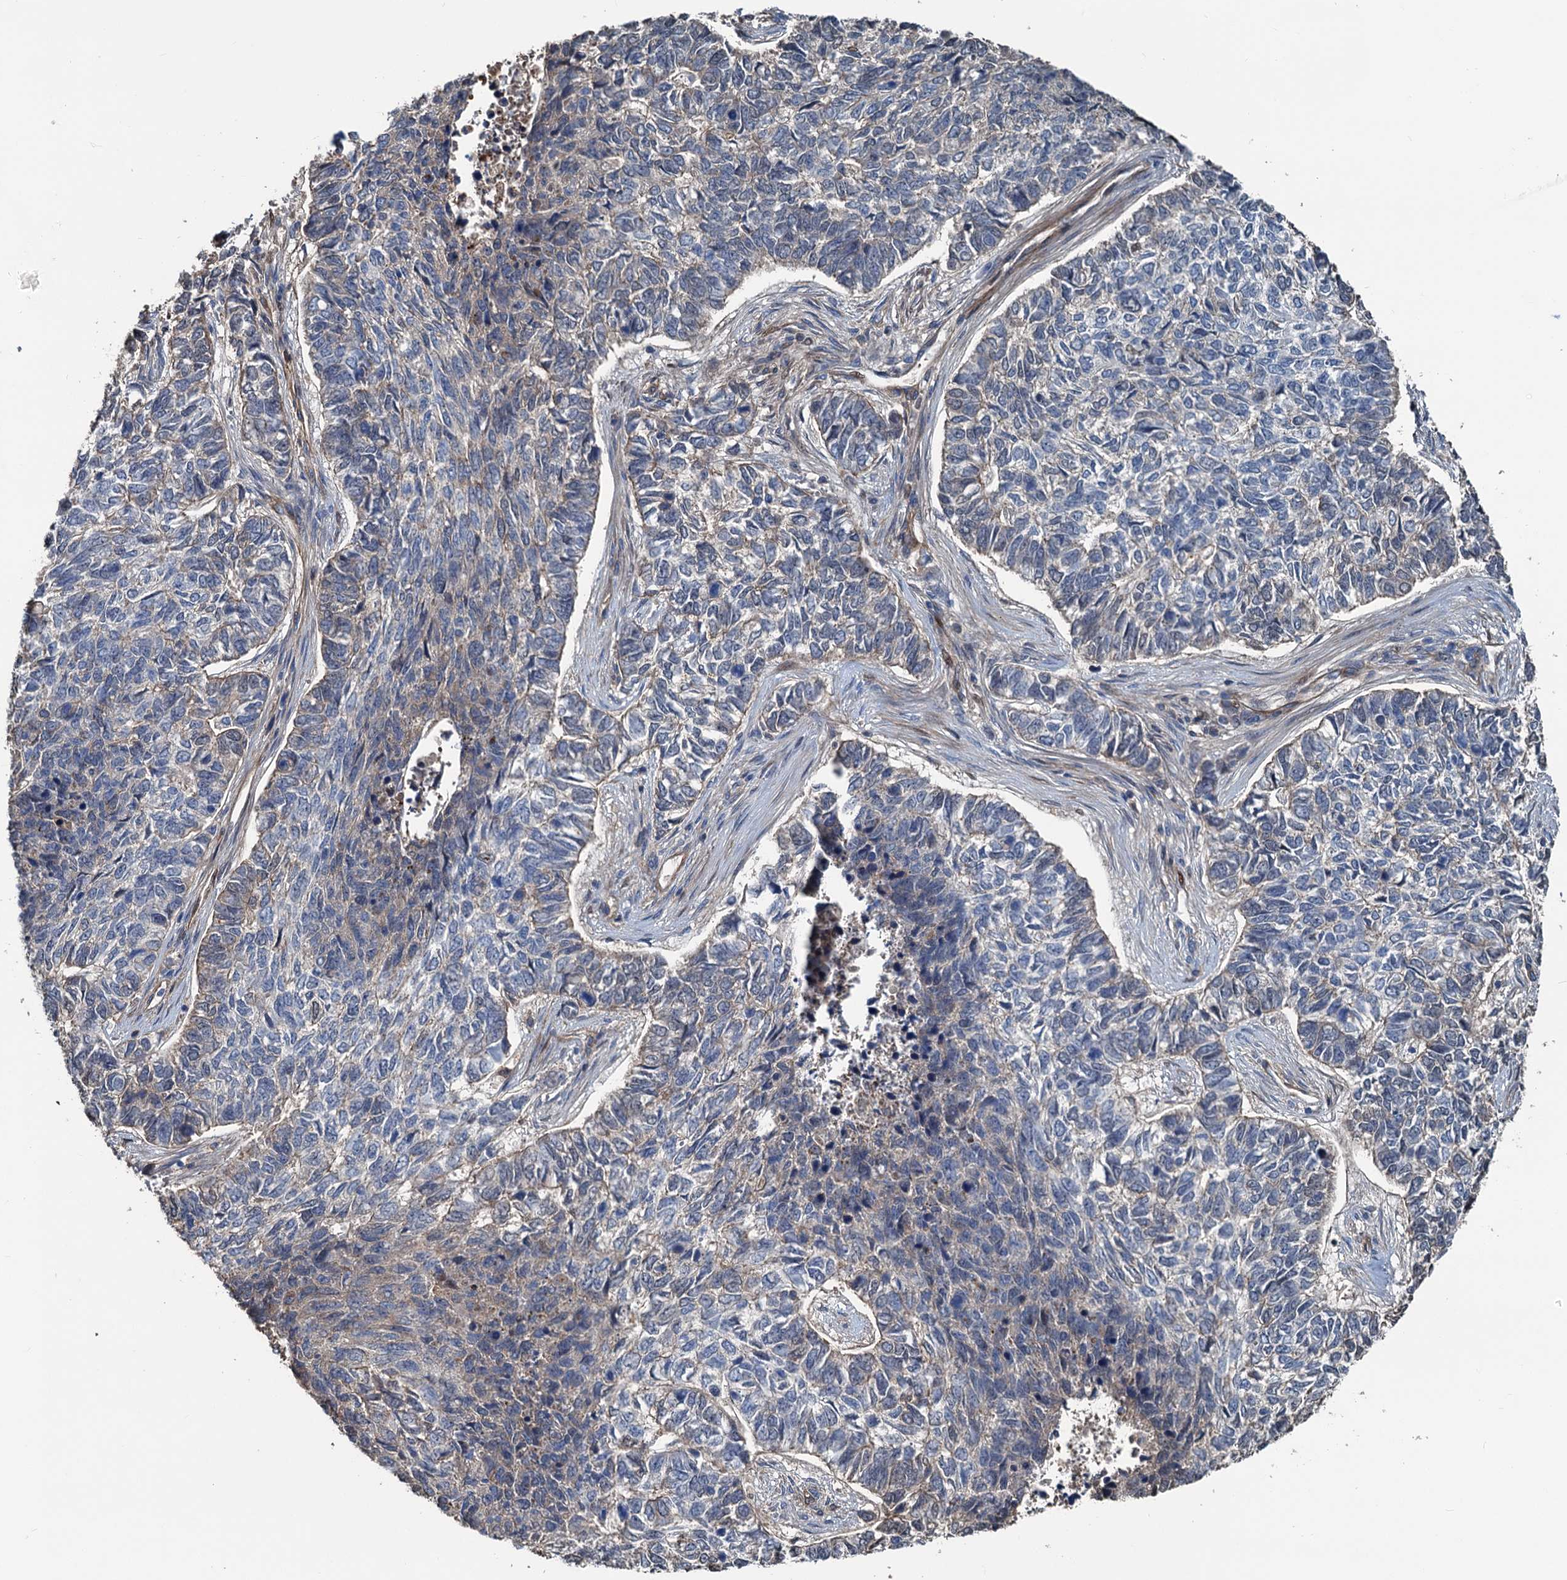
{"staining": {"intensity": "weak", "quantity": "<25%", "location": "cytoplasmic/membranous"}, "tissue": "skin cancer", "cell_type": "Tumor cells", "image_type": "cancer", "snomed": [{"axis": "morphology", "description": "Basal cell carcinoma"}, {"axis": "topography", "description": "Skin"}], "caption": "A micrograph of human skin basal cell carcinoma is negative for staining in tumor cells.", "gene": "TEDC1", "patient": {"sex": "female", "age": 65}}